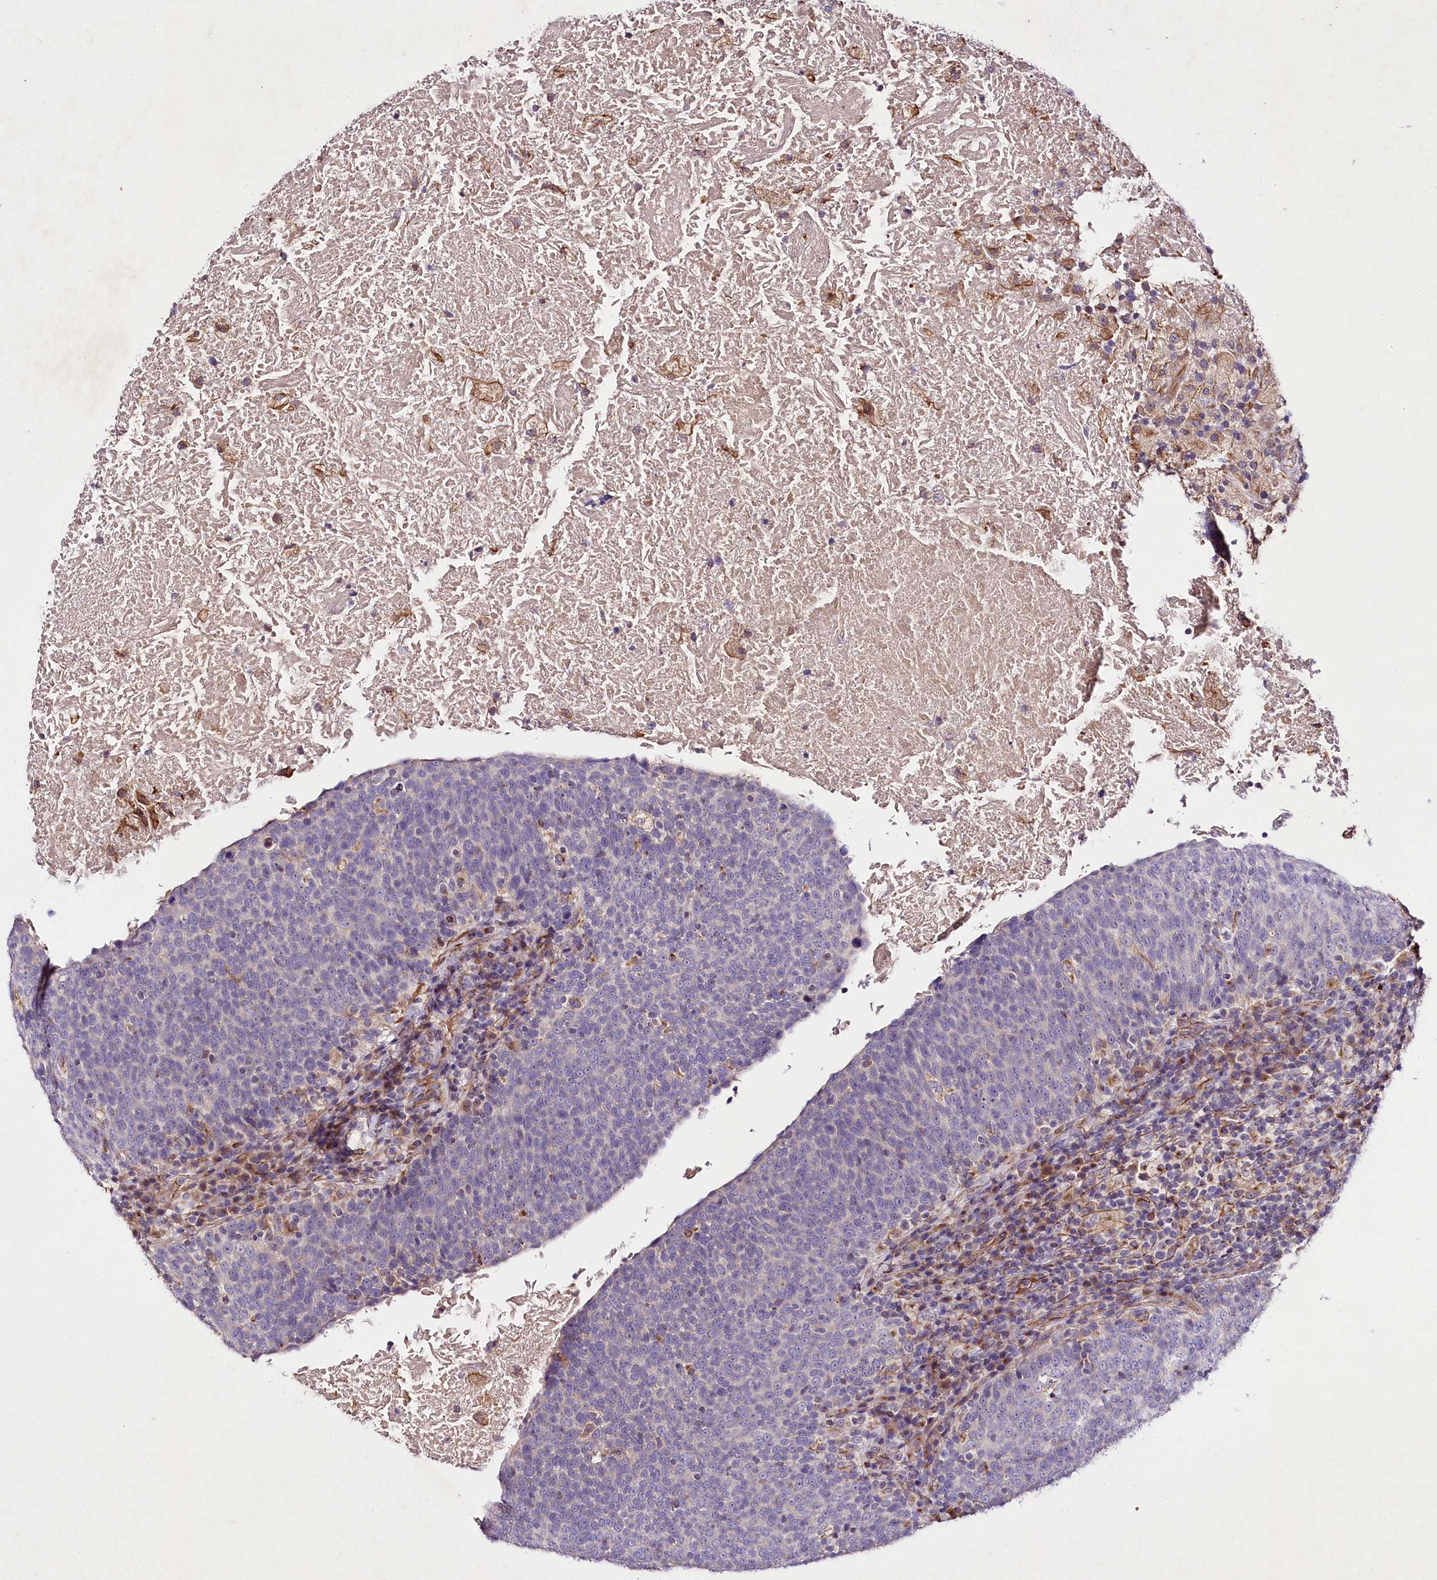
{"staining": {"intensity": "negative", "quantity": "none", "location": "none"}, "tissue": "head and neck cancer", "cell_type": "Tumor cells", "image_type": "cancer", "snomed": [{"axis": "morphology", "description": "Squamous cell carcinoma, NOS"}, {"axis": "morphology", "description": "Squamous cell carcinoma, metastatic, NOS"}, {"axis": "topography", "description": "Lymph node"}, {"axis": "topography", "description": "Head-Neck"}], "caption": "The IHC micrograph has no significant staining in tumor cells of head and neck cancer tissue.", "gene": "SLC7A1", "patient": {"sex": "male", "age": 62}}